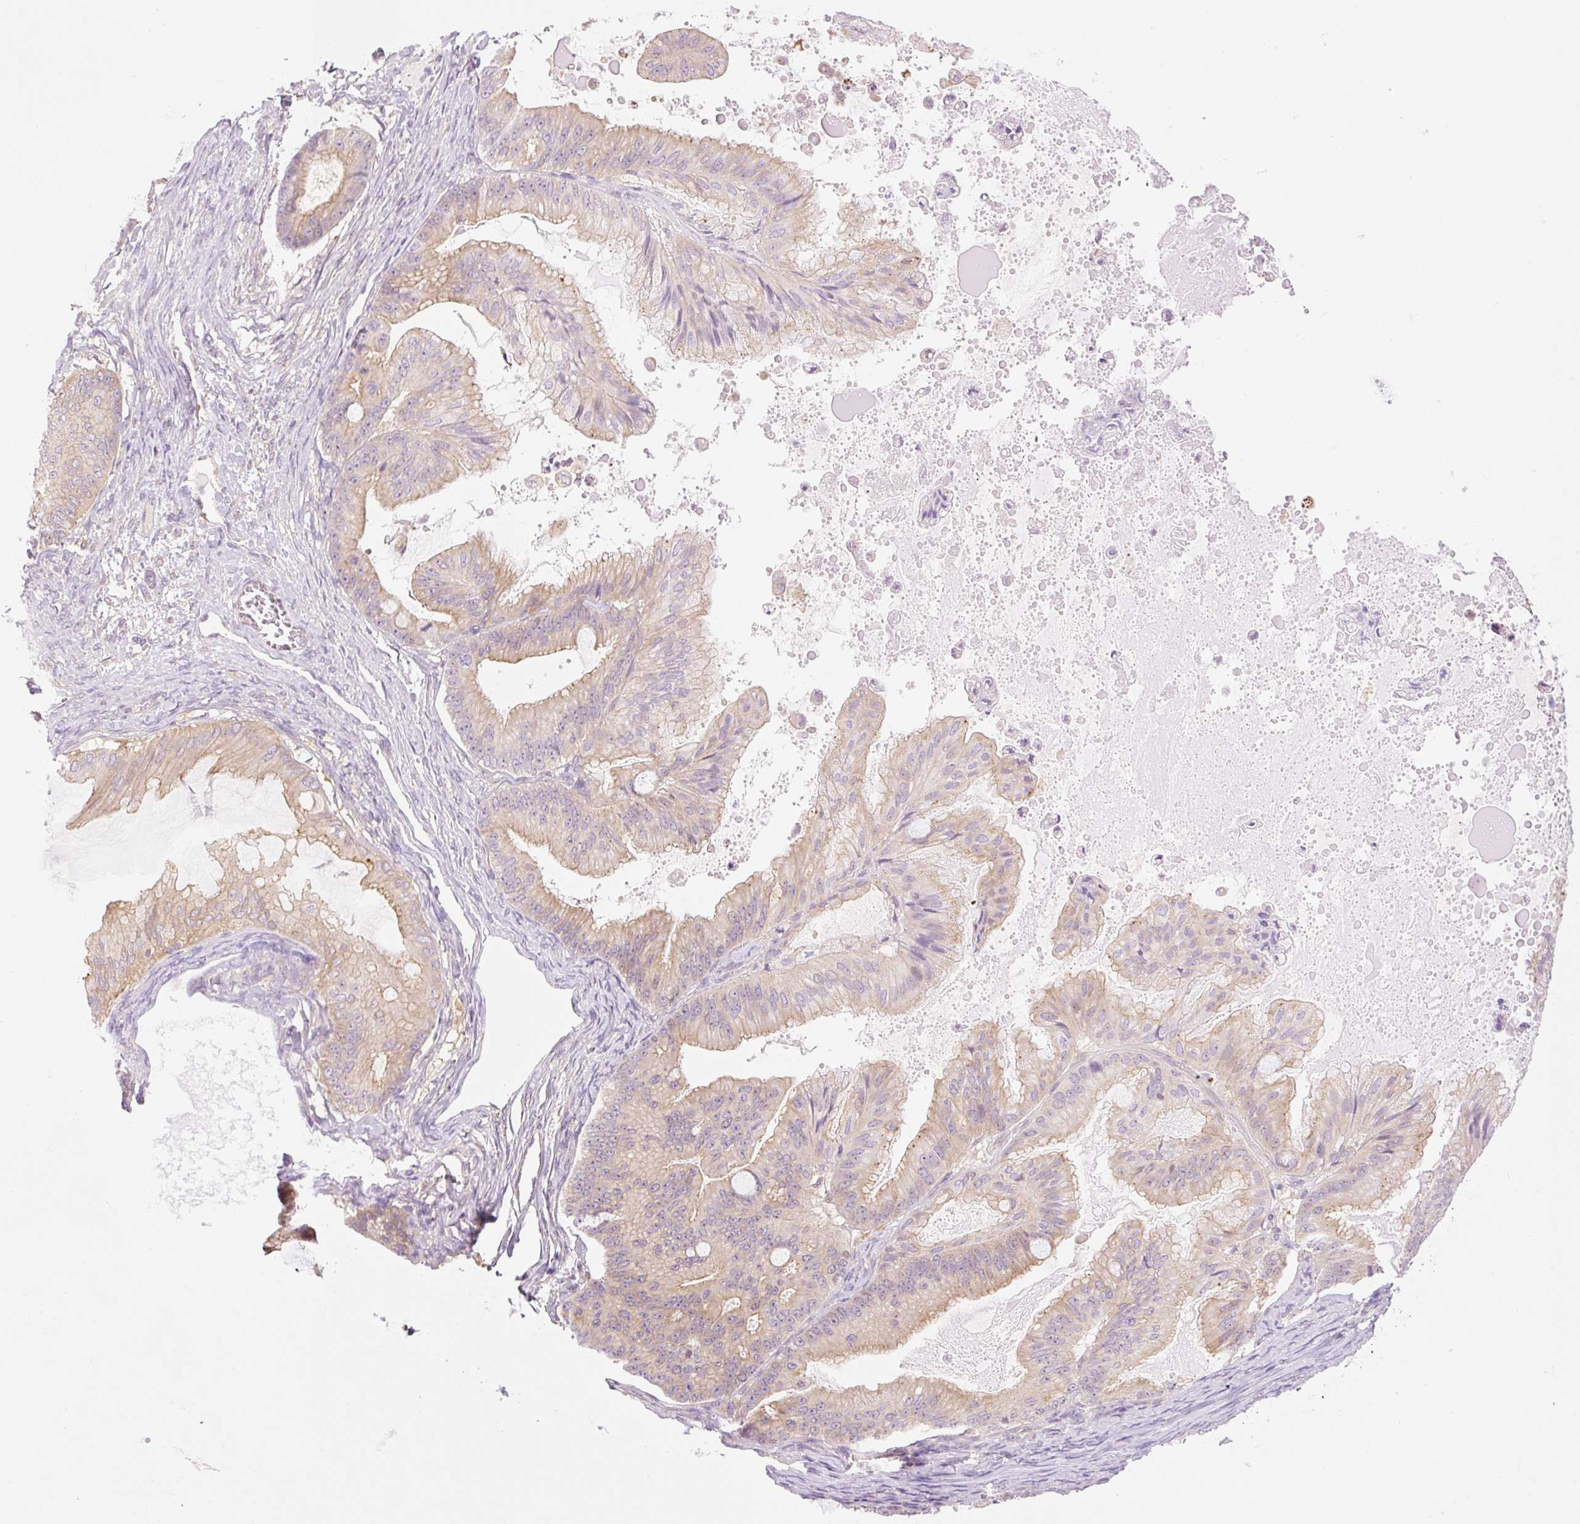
{"staining": {"intensity": "weak", "quantity": ">75%", "location": "cytoplasmic/membranous"}, "tissue": "ovarian cancer", "cell_type": "Tumor cells", "image_type": "cancer", "snomed": [{"axis": "morphology", "description": "Cystadenocarcinoma, mucinous, NOS"}, {"axis": "topography", "description": "Ovary"}], "caption": "Brown immunohistochemical staining in ovarian cancer shows weak cytoplasmic/membranous positivity in about >75% of tumor cells.", "gene": "NLRP5", "patient": {"sex": "female", "age": 71}}